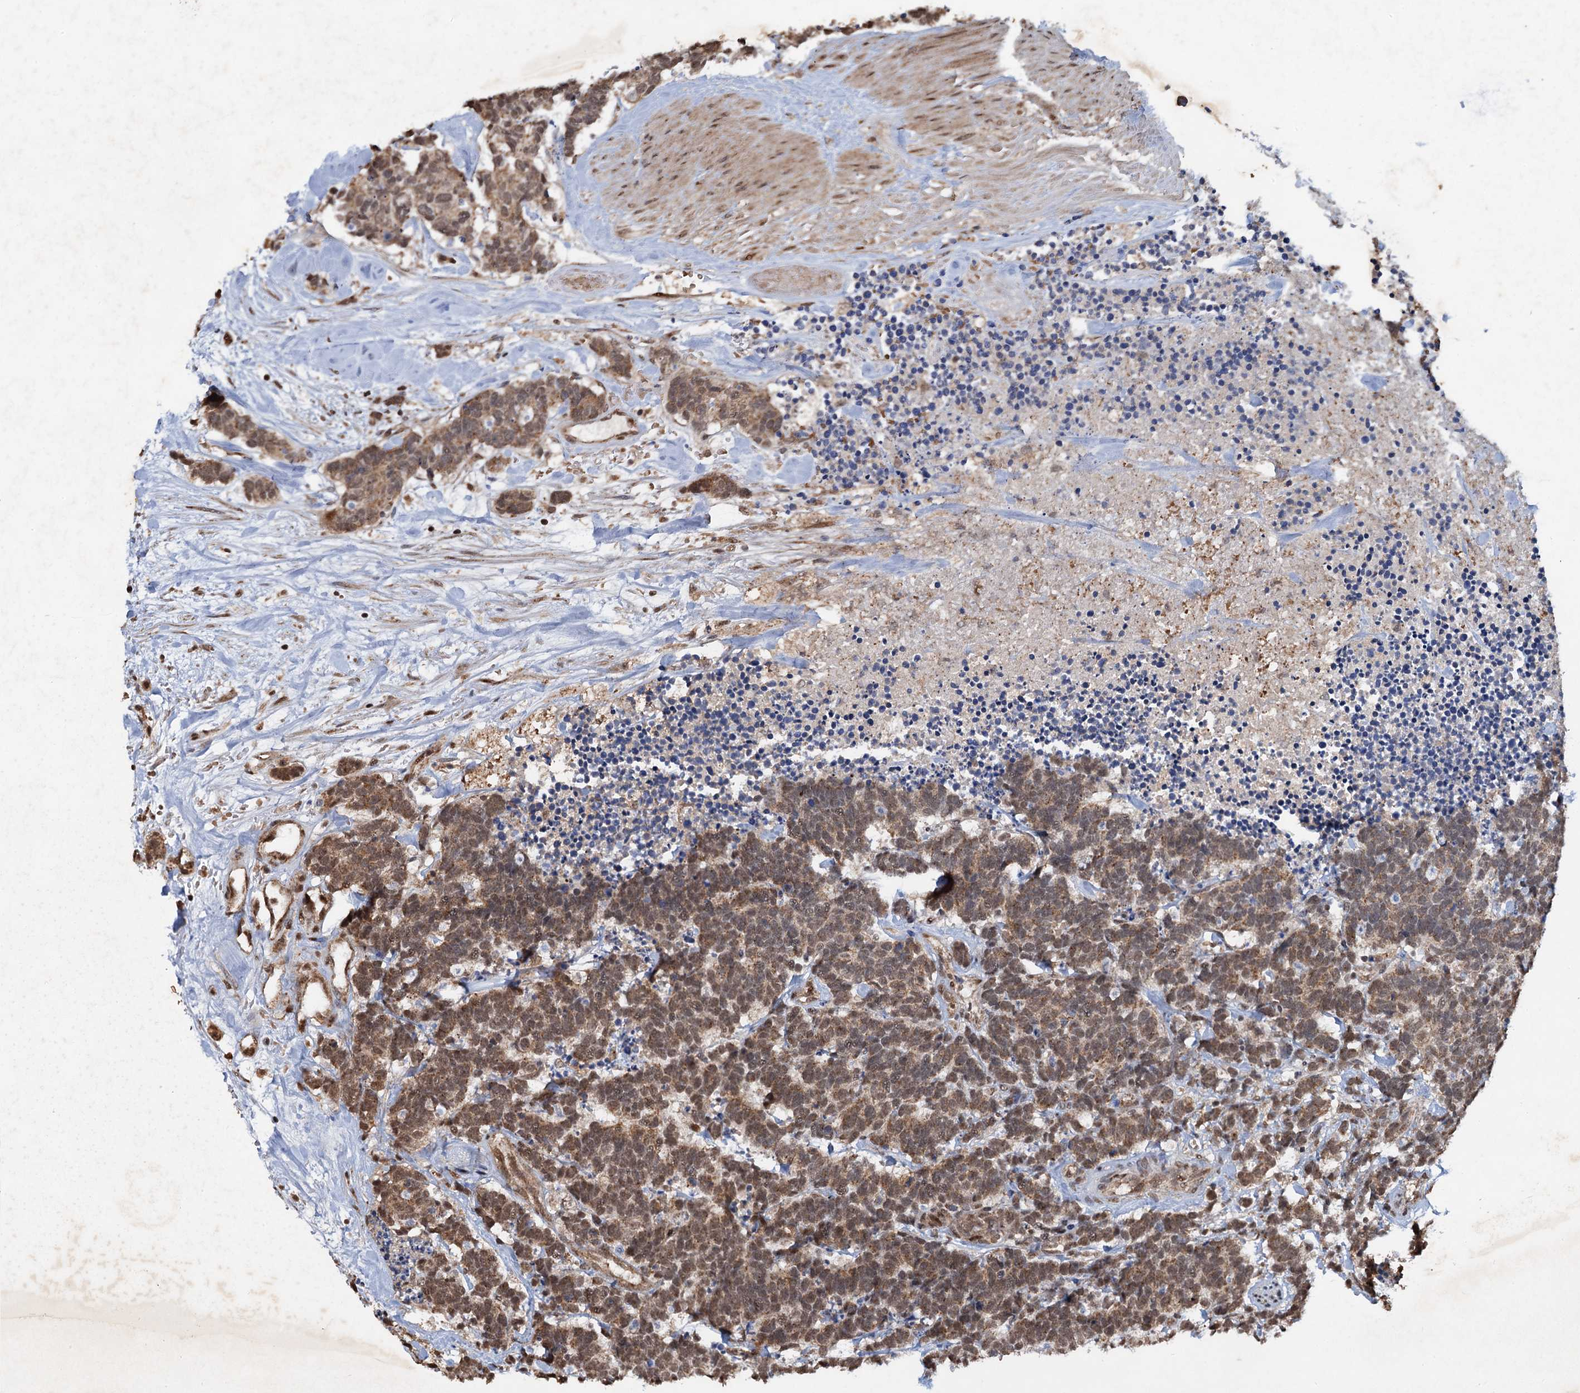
{"staining": {"intensity": "moderate", "quantity": ">75%", "location": "cytoplasmic/membranous,nuclear"}, "tissue": "carcinoid", "cell_type": "Tumor cells", "image_type": "cancer", "snomed": [{"axis": "morphology", "description": "Carcinoma, NOS"}, {"axis": "morphology", "description": "Carcinoid, malignant, NOS"}, {"axis": "topography", "description": "Urinary bladder"}], "caption": "Immunohistochemistry of carcinoid demonstrates medium levels of moderate cytoplasmic/membranous and nuclear expression in about >75% of tumor cells. The staining is performed using DAB brown chromogen to label protein expression. The nuclei are counter-stained blue using hematoxylin.", "gene": "REP15", "patient": {"sex": "male", "age": 57}}